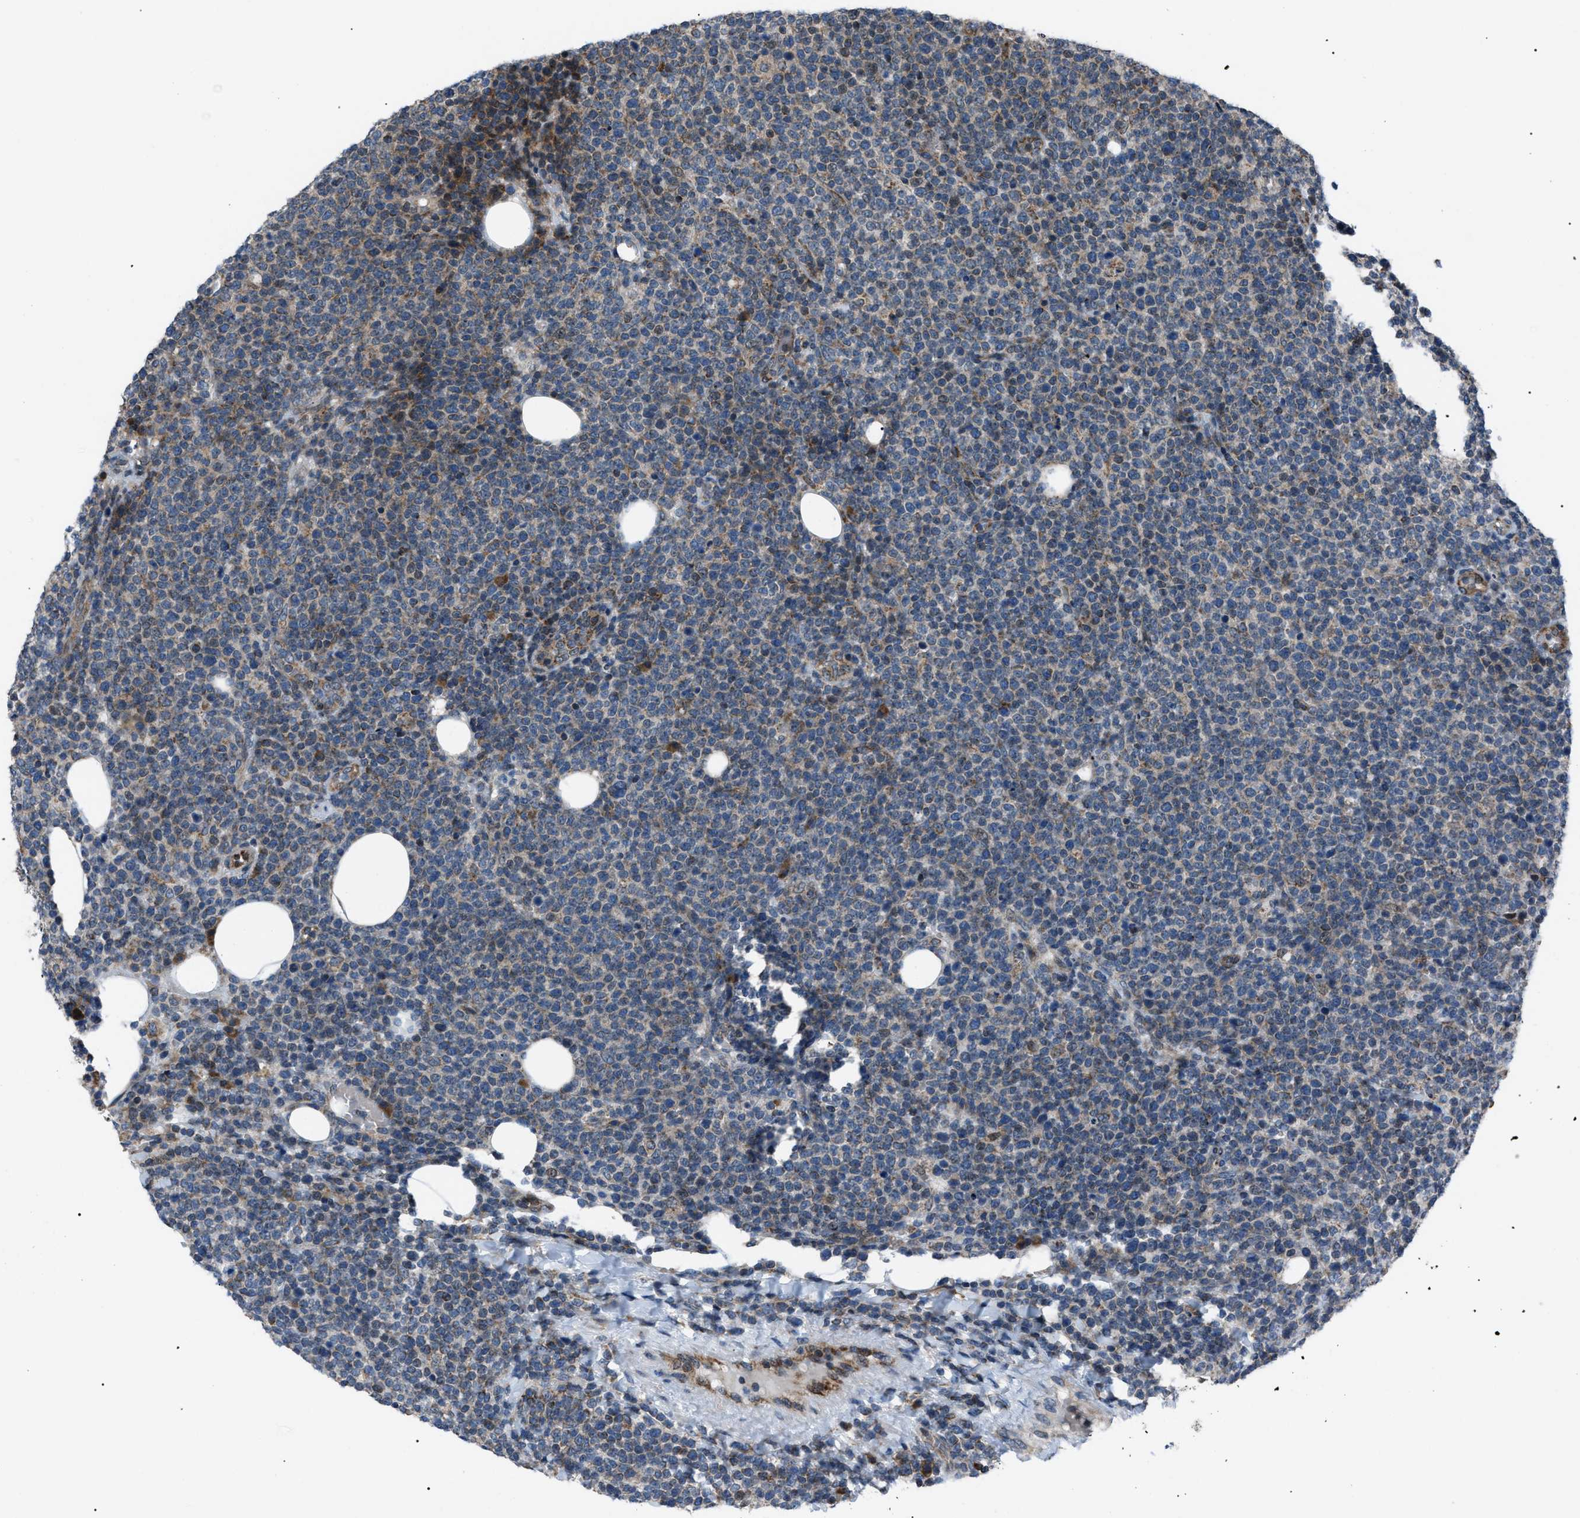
{"staining": {"intensity": "moderate", "quantity": "<25%", "location": "cytoplasmic/membranous"}, "tissue": "lymphoma", "cell_type": "Tumor cells", "image_type": "cancer", "snomed": [{"axis": "morphology", "description": "Malignant lymphoma, non-Hodgkin's type, High grade"}, {"axis": "topography", "description": "Lymph node"}], "caption": "The micrograph exhibits immunohistochemical staining of high-grade malignant lymphoma, non-Hodgkin's type. There is moderate cytoplasmic/membranous positivity is identified in approximately <25% of tumor cells.", "gene": "AGO2", "patient": {"sex": "male", "age": 61}}